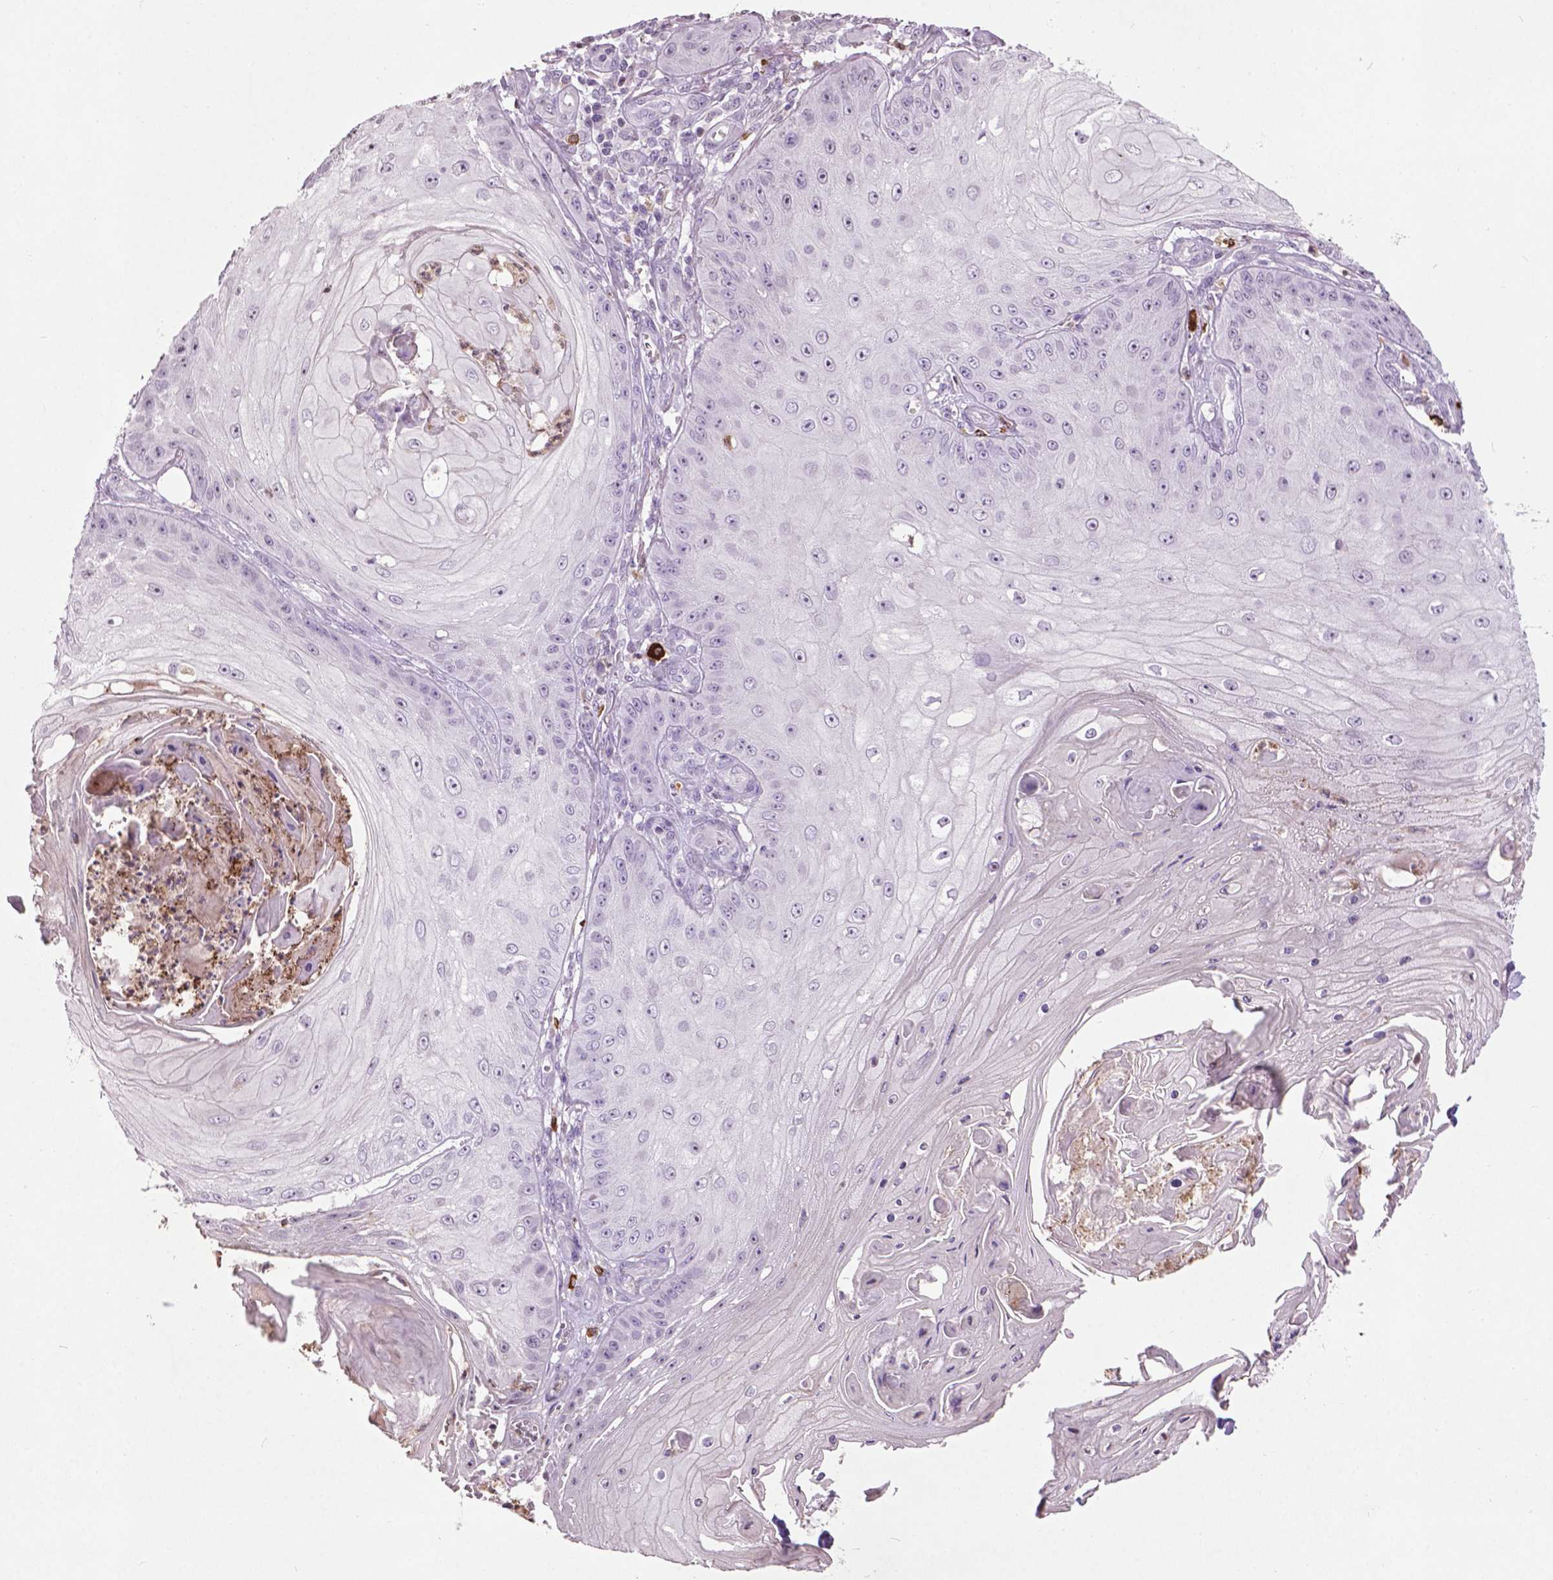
{"staining": {"intensity": "negative", "quantity": "none", "location": "none"}, "tissue": "skin cancer", "cell_type": "Tumor cells", "image_type": "cancer", "snomed": [{"axis": "morphology", "description": "Squamous cell carcinoma, NOS"}, {"axis": "topography", "description": "Skin"}], "caption": "Tumor cells are negative for brown protein staining in skin cancer. Nuclei are stained in blue.", "gene": "NTNG2", "patient": {"sex": "male", "age": 70}}